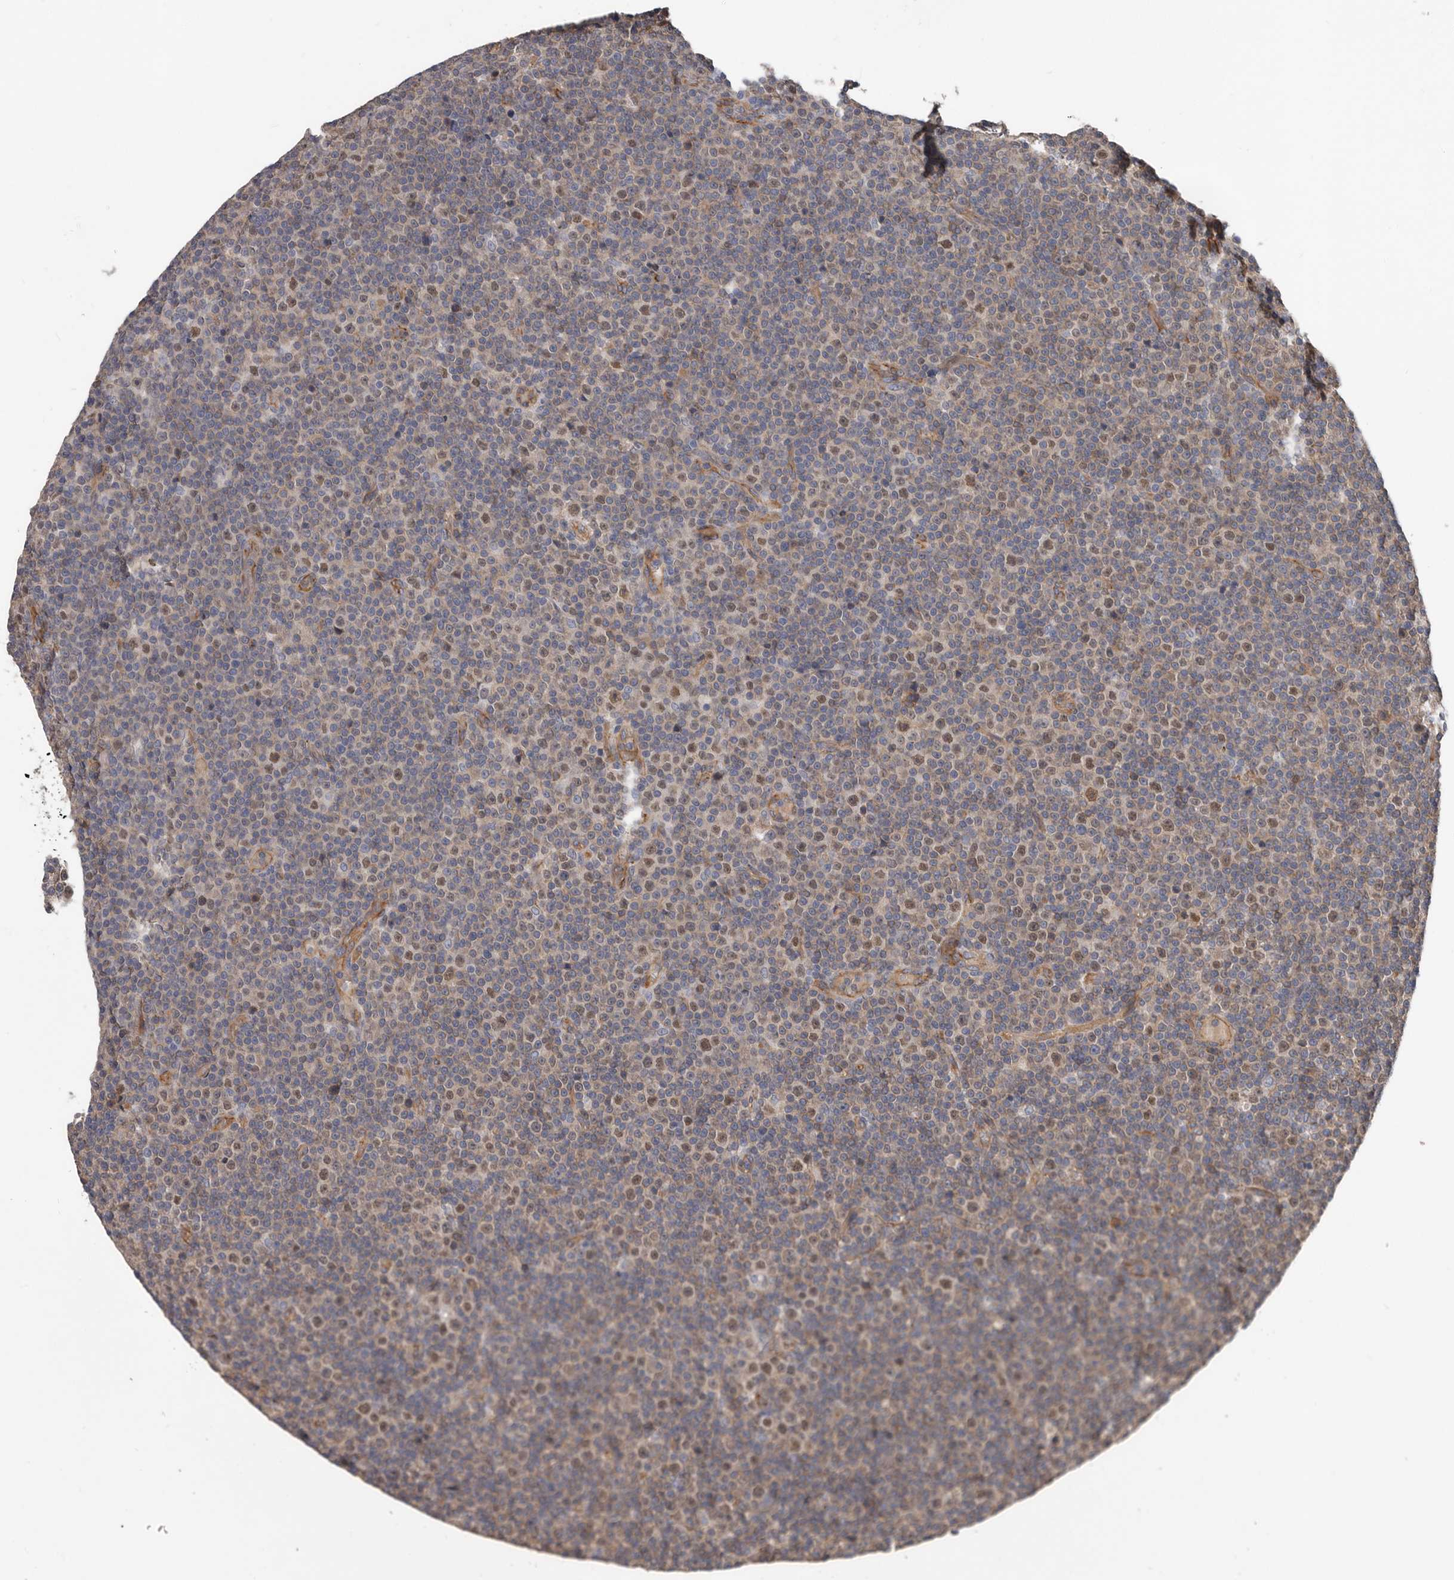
{"staining": {"intensity": "moderate", "quantity": "25%-75%", "location": "nuclear"}, "tissue": "lymphoma", "cell_type": "Tumor cells", "image_type": "cancer", "snomed": [{"axis": "morphology", "description": "Malignant lymphoma, non-Hodgkin's type, Low grade"}, {"axis": "topography", "description": "Lymph node"}], "caption": "Immunohistochemical staining of human lymphoma shows medium levels of moderate nuclear positivity in approximately 25%-75% of tumor cells.", "gene": "PNRC2", "patient": {"sex": "female", "age": 67}}